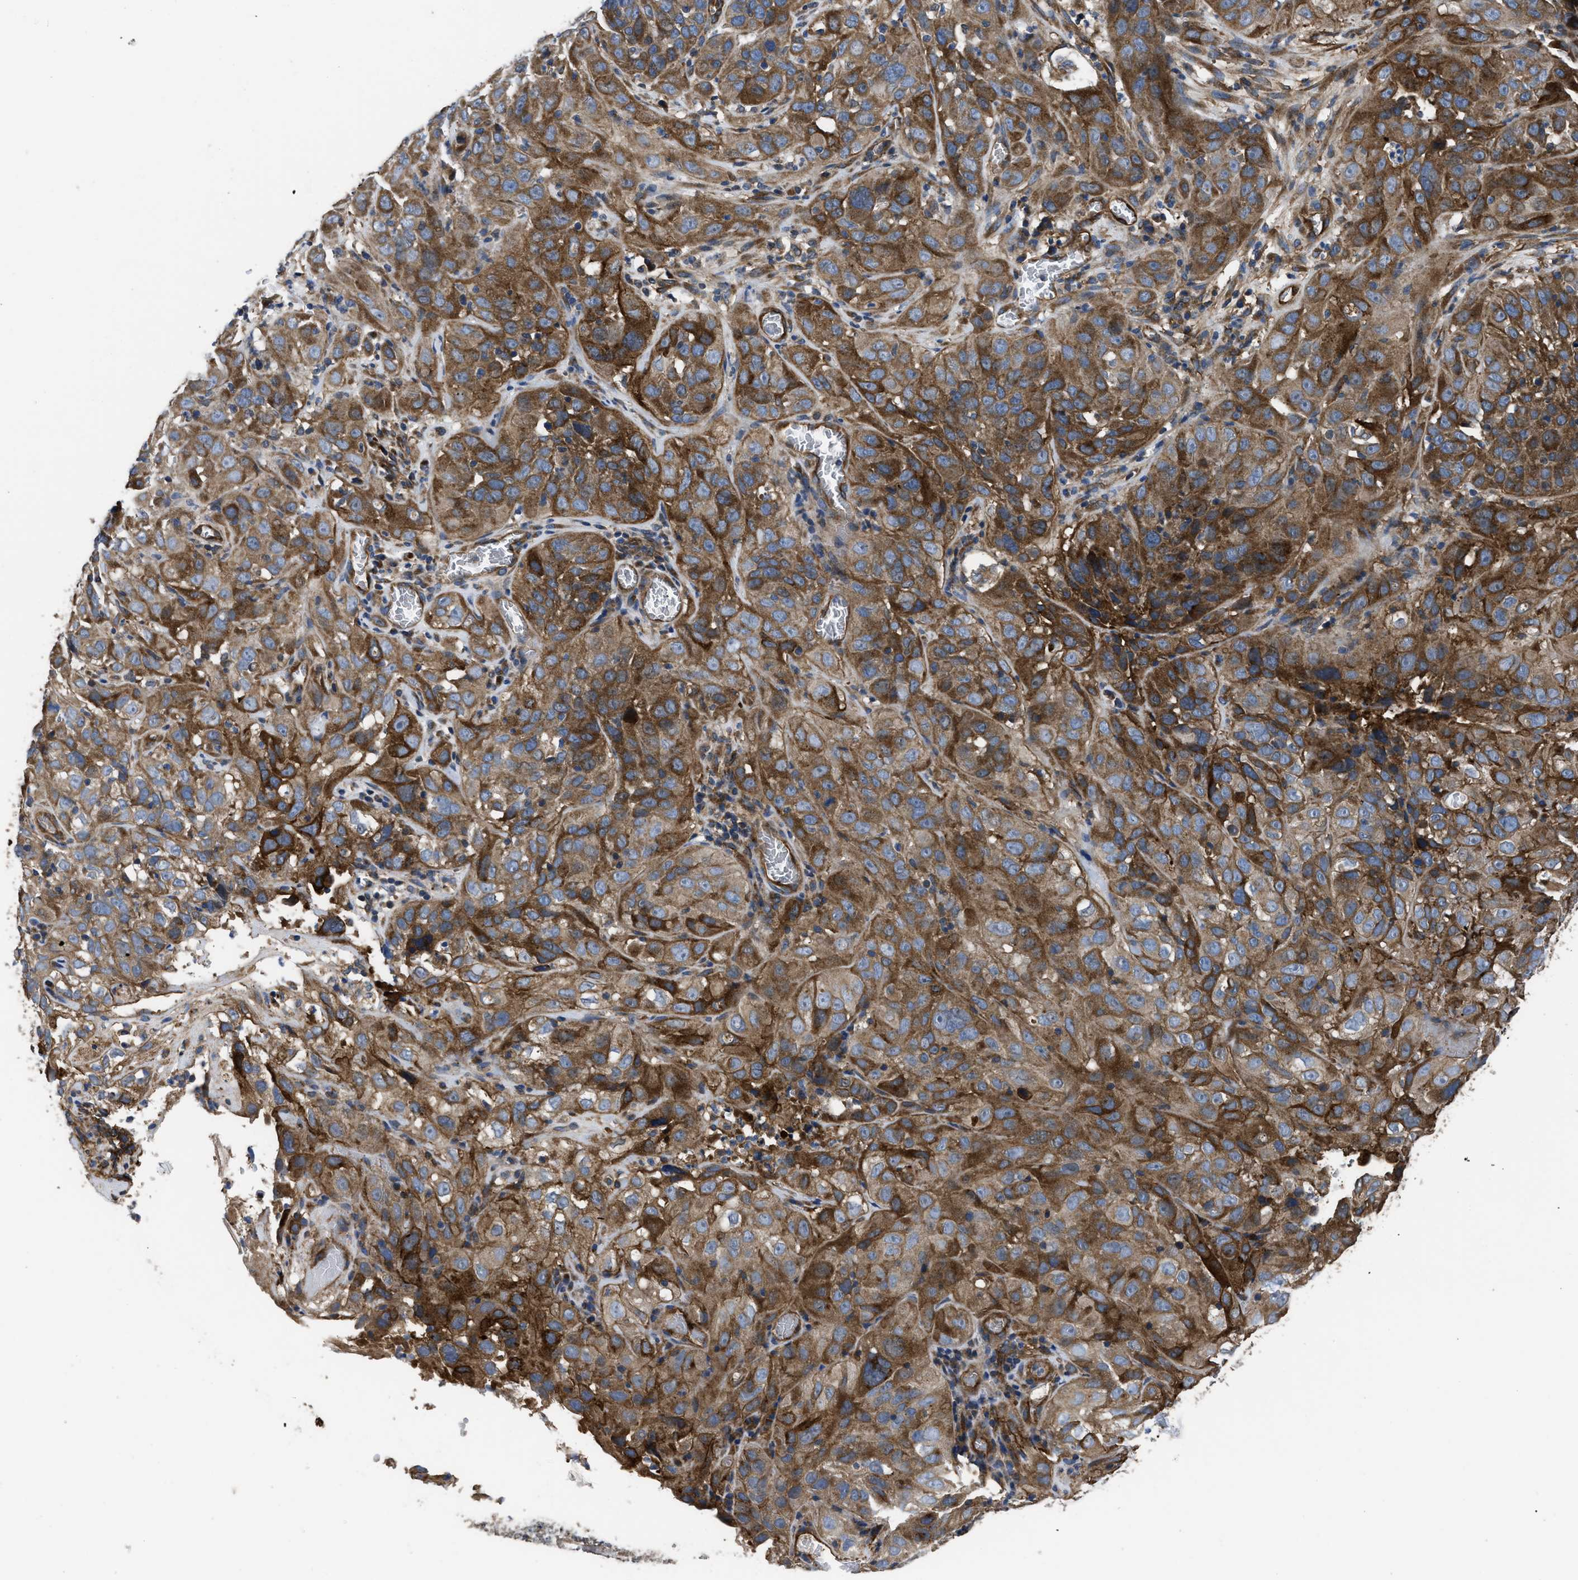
{"staining": {"intensity": "strong", "quantity": ">75%", "location": "cytoplasmic/membranous"}, "tissue": "cervical cancer", "cell_type": "Tumor cells", "image_type": "cancer", "snomed": [{"axis": "morphology", "description": "Squamous cell carcinoma, NOS"}, {"axis": "topography", "description": "Cervix"}], "caption": "Immunohistochemistry (DAB) staining of human squamous cell carcinoma (cervical) exhibits strong cytoplasmic/membranous protein positivity in about >75% of tumor cells. The staining was performed using DAB, with brown indicating positive protein expression. Nuclei are stained blue with hematoxylin.", "gene": "NT5E", "patient": {"sex": "female", "age": 32}}